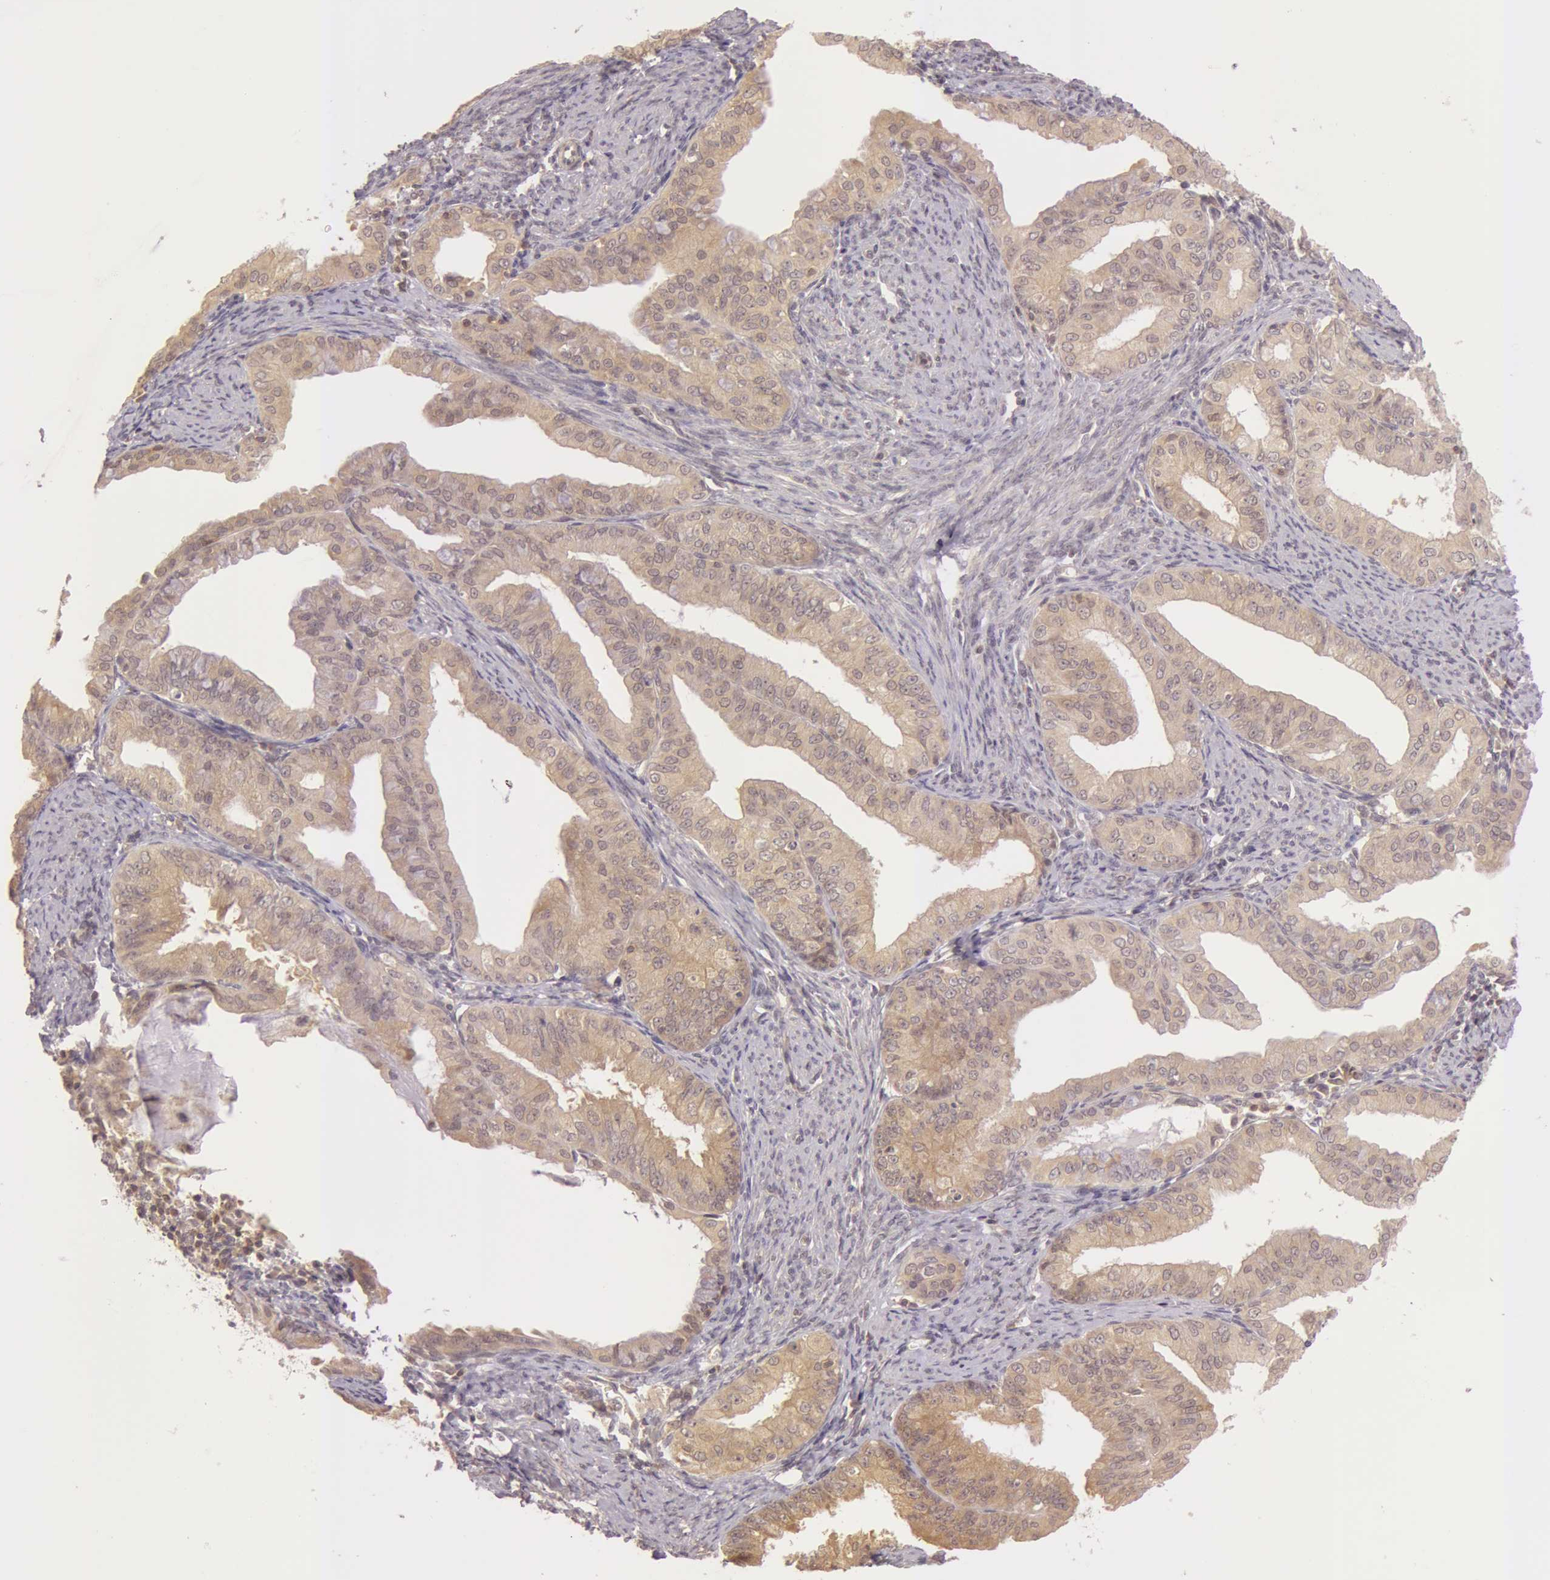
{"staining": {"intensity": "weak", "quantity": ">75%", "location": "cytoplasmic/membranous"}, "tissue": "endometrial cancer", "cell_type": "Tumor cells", "image_type": "cancer", "snomed": [{"axis": "morphology", "description": "Adenocarcinoma, NOS"}, {"axis": "topography", "description": "Endometrium"}], "caption": "Adenocarcinoma (endometrial) stained with IHC demonstrates weak cytoplasmic/membranous positivity in approximately >75% of tumor cells.", "gene": "ATG2B", "patient": {"sex": "female", "age": 76}}